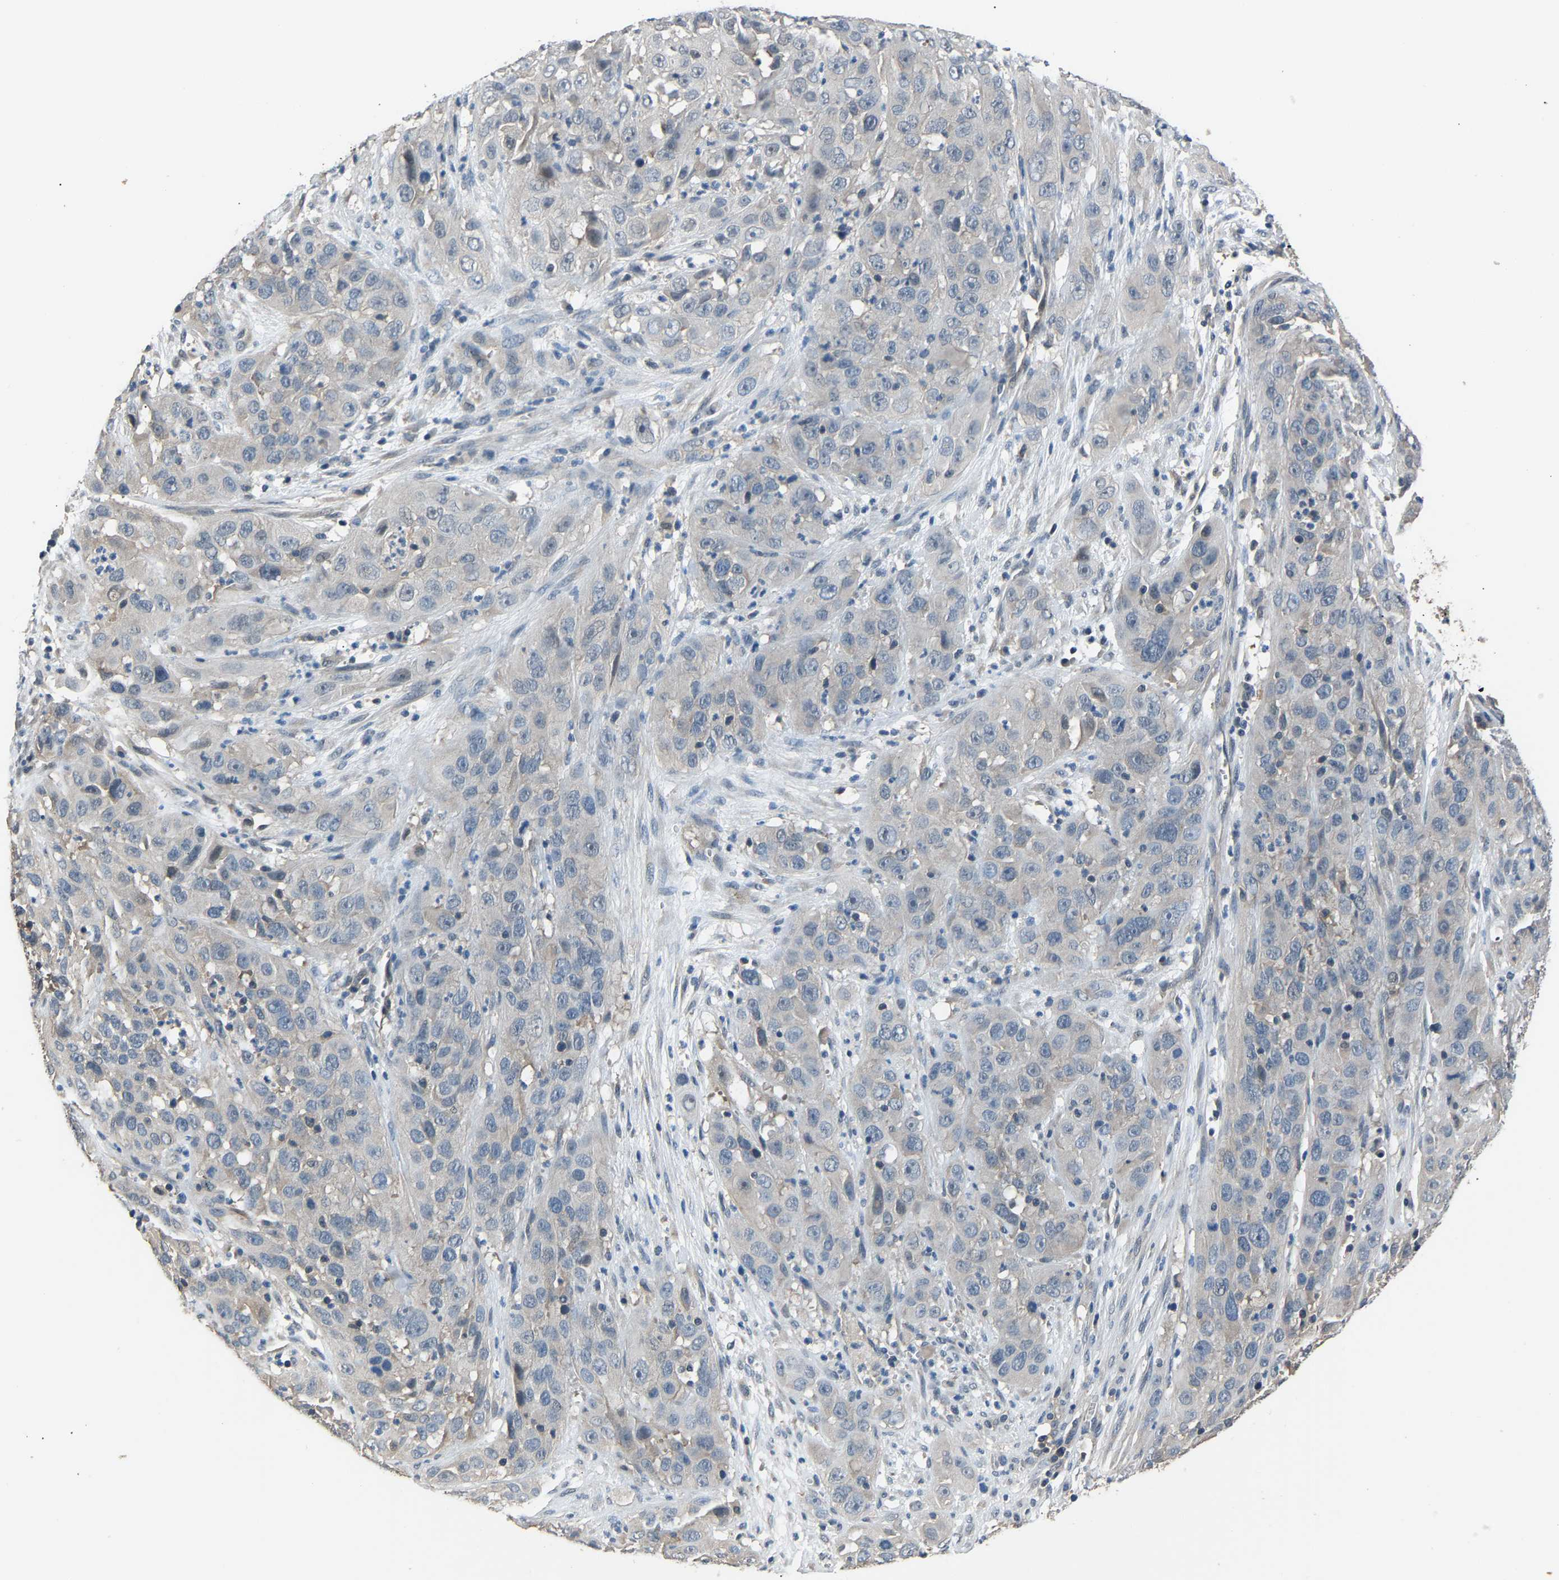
{"staining": {"intensity": "negative", "quantity": "none", "location": "none"}, "tissue": "cervical cancer", "cell_type": "Tumor cells", "image_type": "cancer", "snomed": [{"axis": "morphology", "description": "Squamous cell carcinoma, NOS"}, {"axis": "topography", "description": "Cervix"}], "caption": "This is an IHC photomicrograph of cervical squamous cell carcinoma. There is no positivity in tumor cells.", "gene": "ABCC9", "patient": {"sex": "female", "age": 32}}